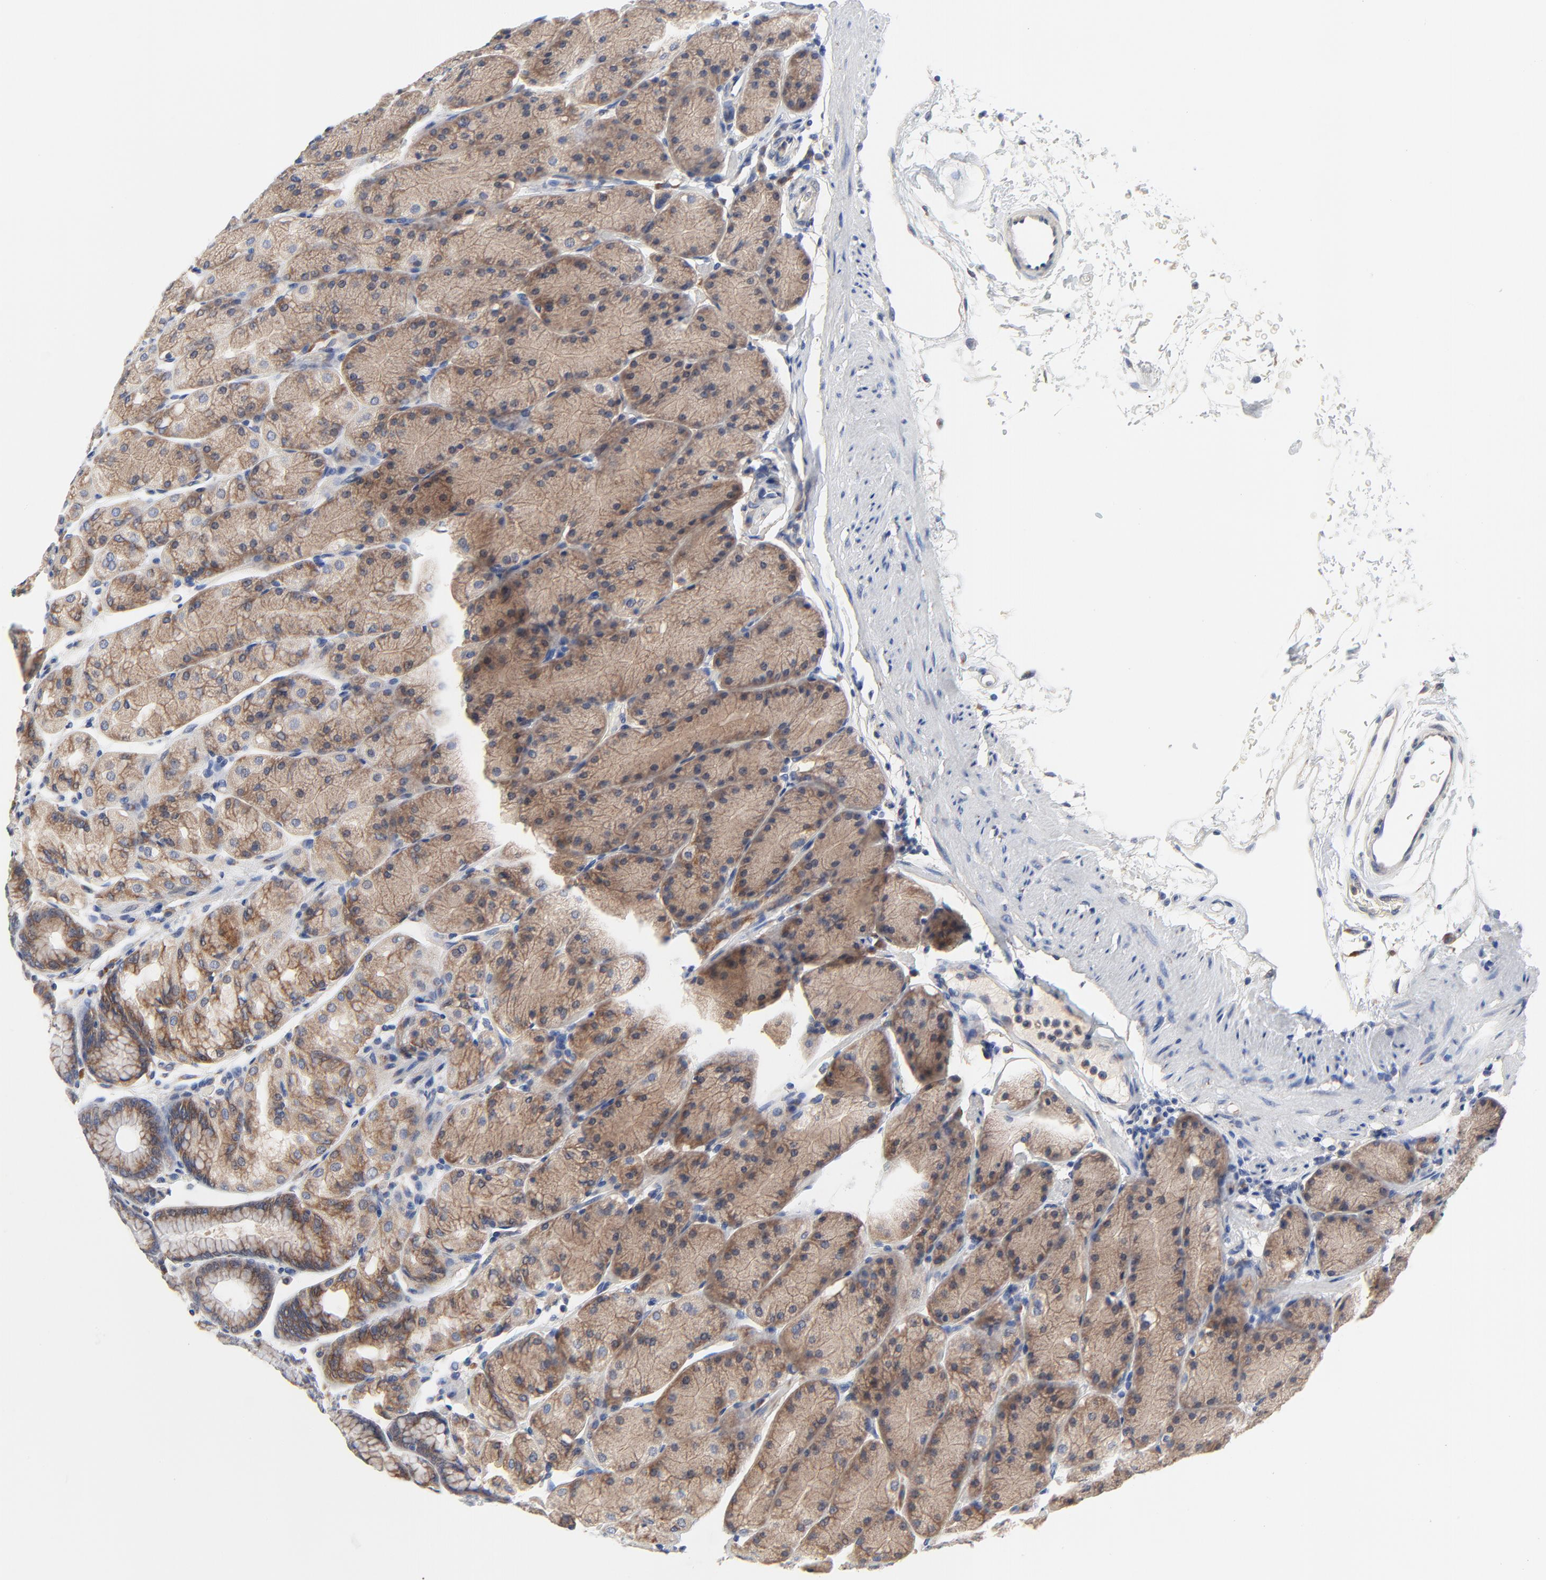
{"staining": {"intensity": "strong", "quantity": ">75%", "location": "cytoplasmic/membranous"}, "tissue": "stomach", "cell_type": "Glandular cells", "image_type": "normal", "snomed": [{"axis": "morphology", "description": "Normal tissue, NOS"}, {"axis": "topography", "description": "Stomach, upper"}, {"axis": "topography", "description": "Stomach"}], "caption": "Immunohistochemical staining of benign stomach demonstrates high levels of strong cytoplasmic/membranous positivity in approximately >75% of glandular cells. The staining was performed using DAB to visualize the protein expression in brown, while the nuclei were stained in blue with hematoxylin (Magnification: 20x).", "gene": "VAV2", "patient": {"sex": "male", "age": 76}}